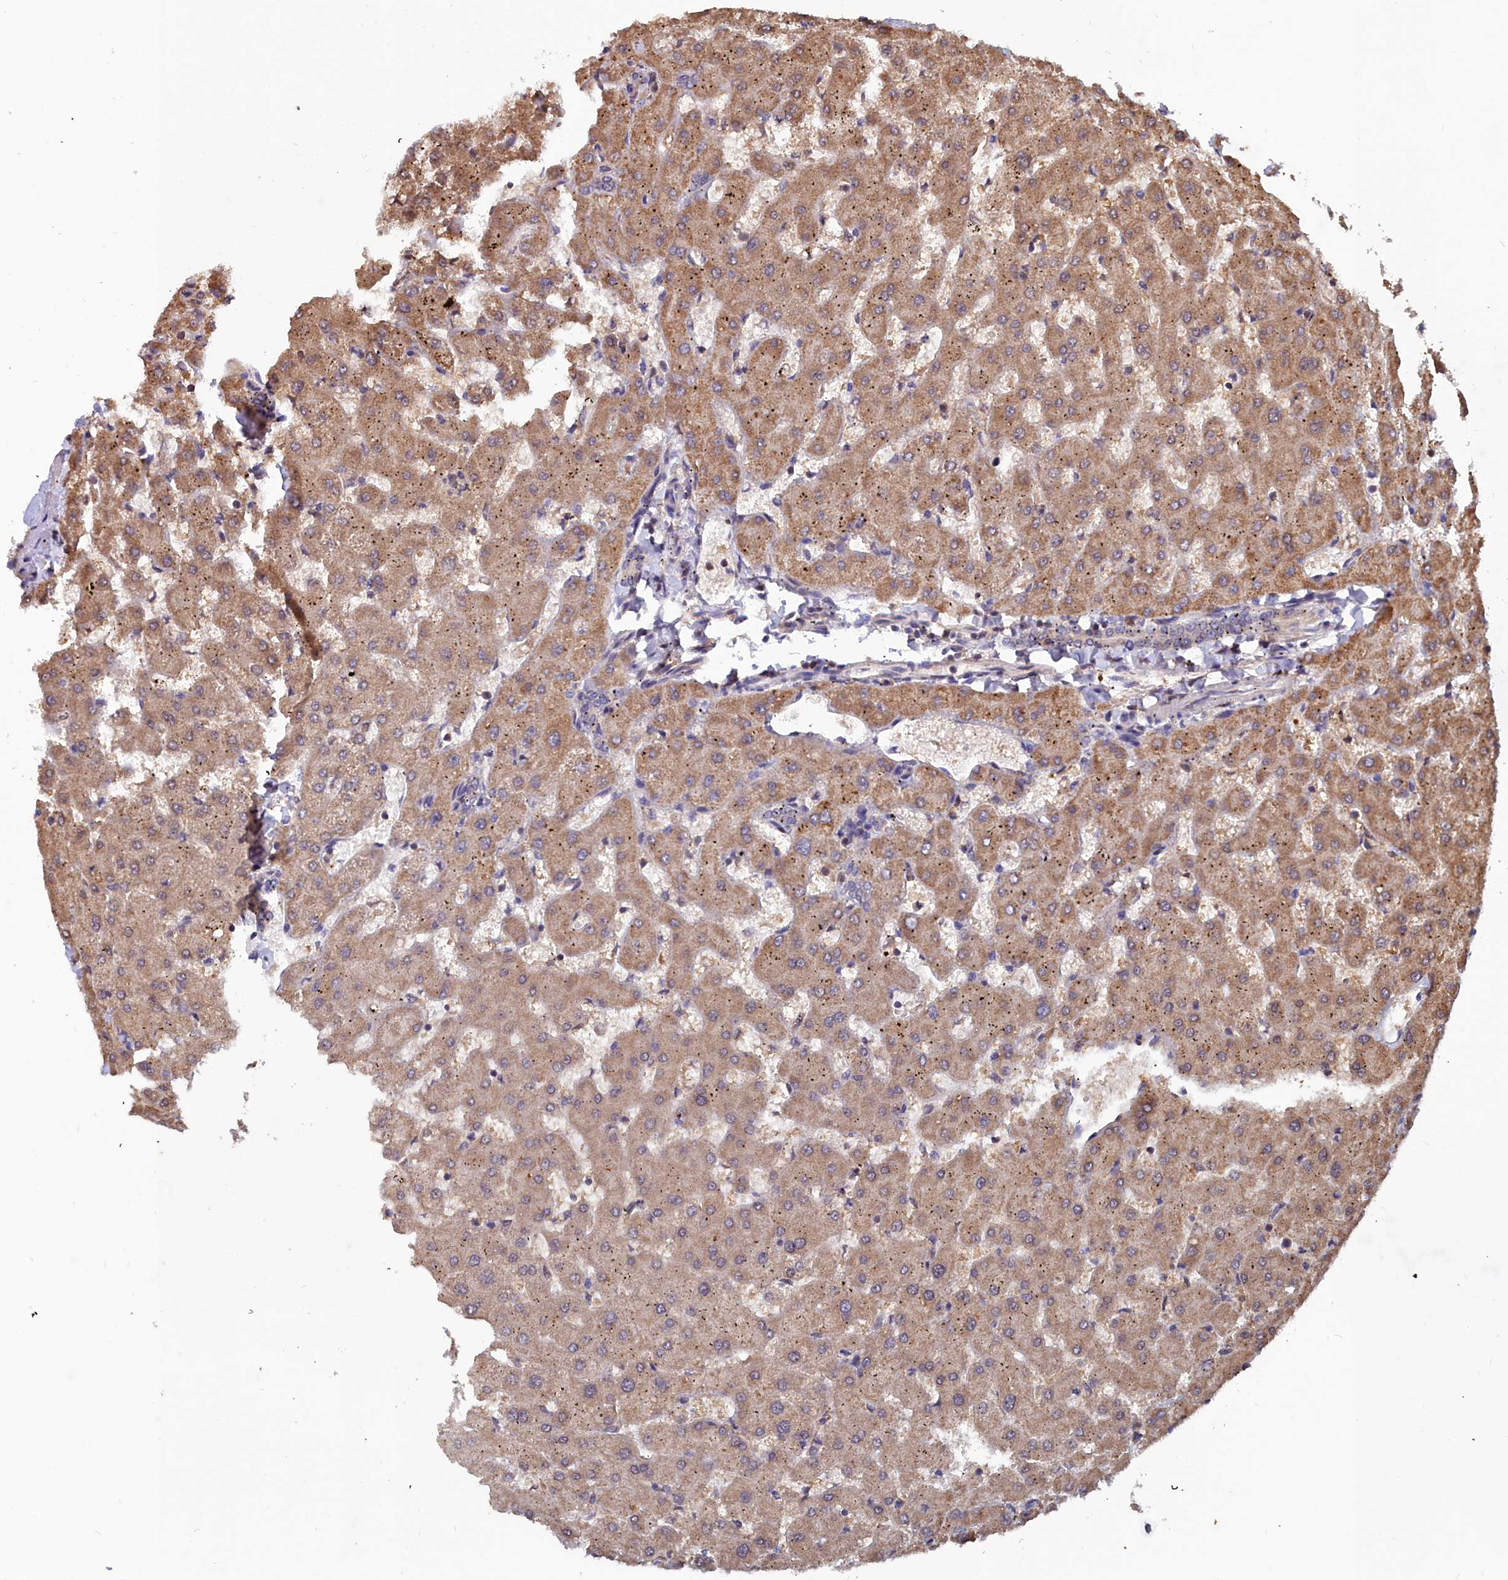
{"staining": {"intensity": "weak", "quantity": "25%-75%", "location": "cytoplasmic/membranous"}, "tissue": "liver", "cell_type": "Cholangiocytes", "image_type": "normal", "snomed": [{"axis": "morphology", "description": "Normal tissue, NOS"}, {"axis": "topography", "description": "Liver"}], "caption": "Unremarkable liver reveals weak cytoplasmic/membranous positivity in approximately 25%-75% of cholangiocytes (IHC, brightfield microscopy, high magnification)..", "gene": "GFRA2", "patient": {"sex": "female", "age": 63}}